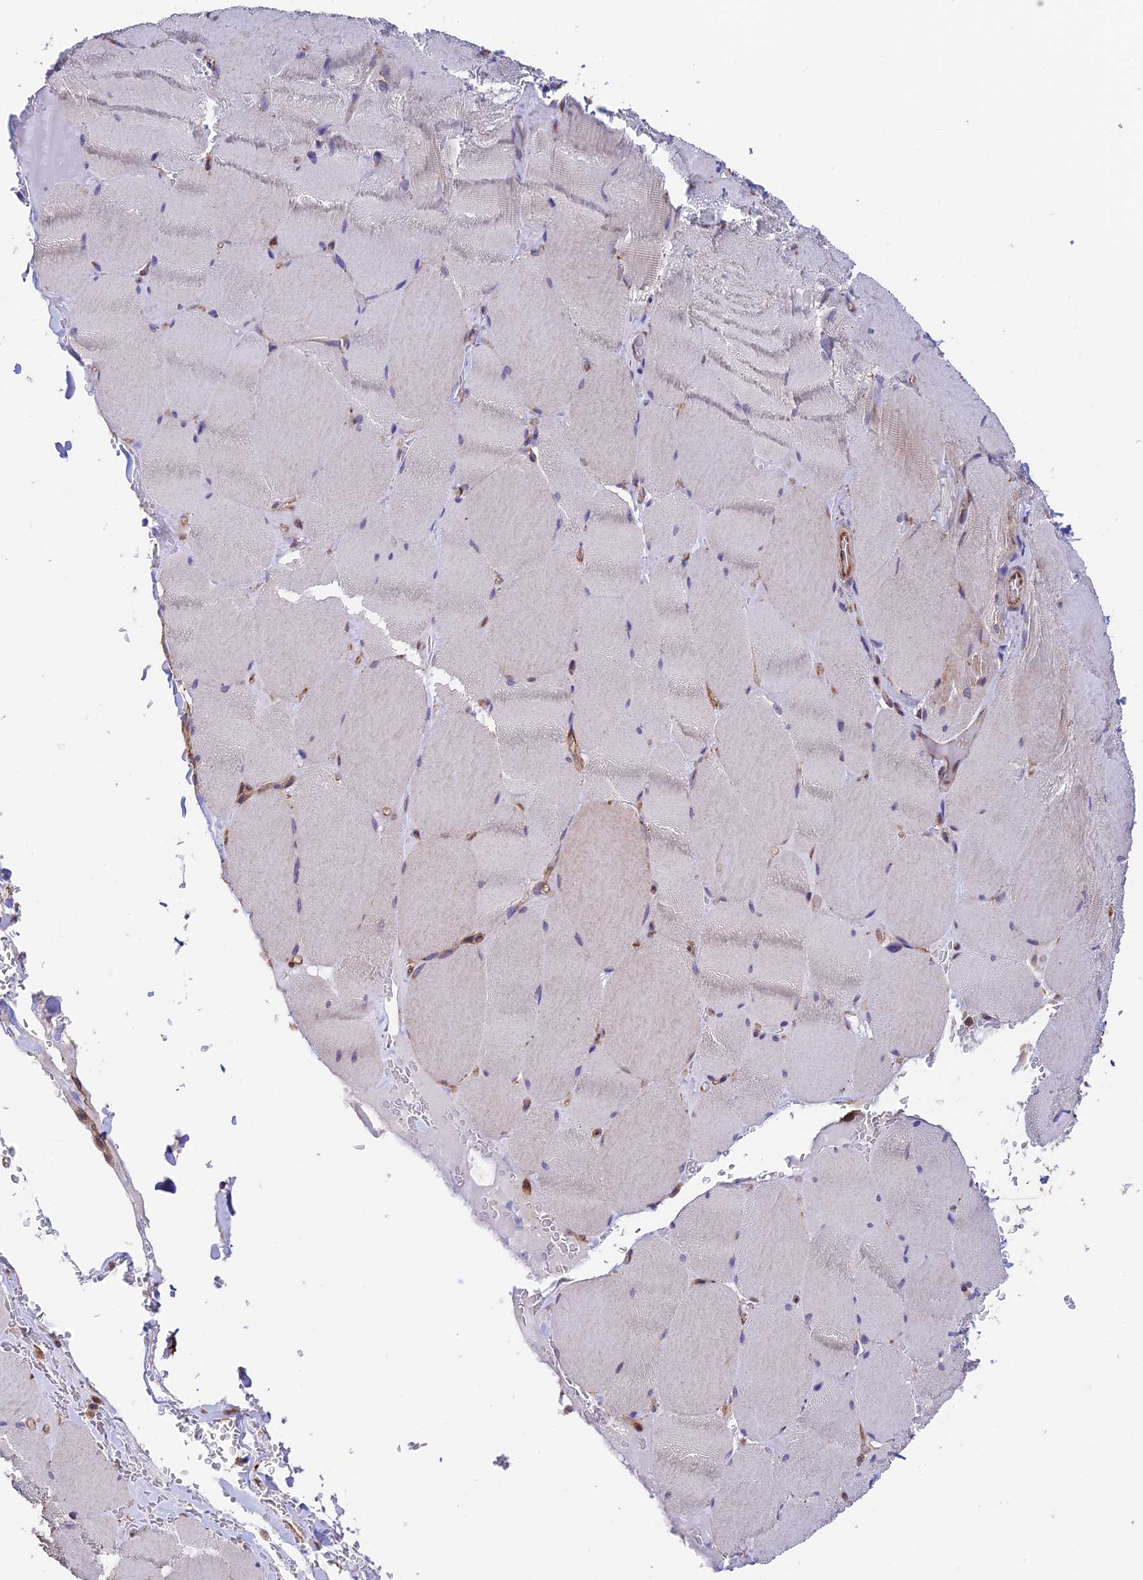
{"staining": {"intensity": "moderate", "quantity": "<25%", "location": "cytoplasmic/membranous"}, "tissue": "skeletal muscle", "cell_type": "Myocytes", "image_type": "normal", "snomed": [{"axis": "morphology", "description": "Normal tissue, NOS"}, {"axis": "topography", "description": "Skeletal muscle"}, {"axis": "topography", "description": "Head-Neck"}], "caption": "Protein analysis of normal skeletal muscle reveals moderate cytoplasmic/membranous staining in about <25% of myocytes.", "gene": "EMC3", "patient": {"sex": "male", "age": 66}}